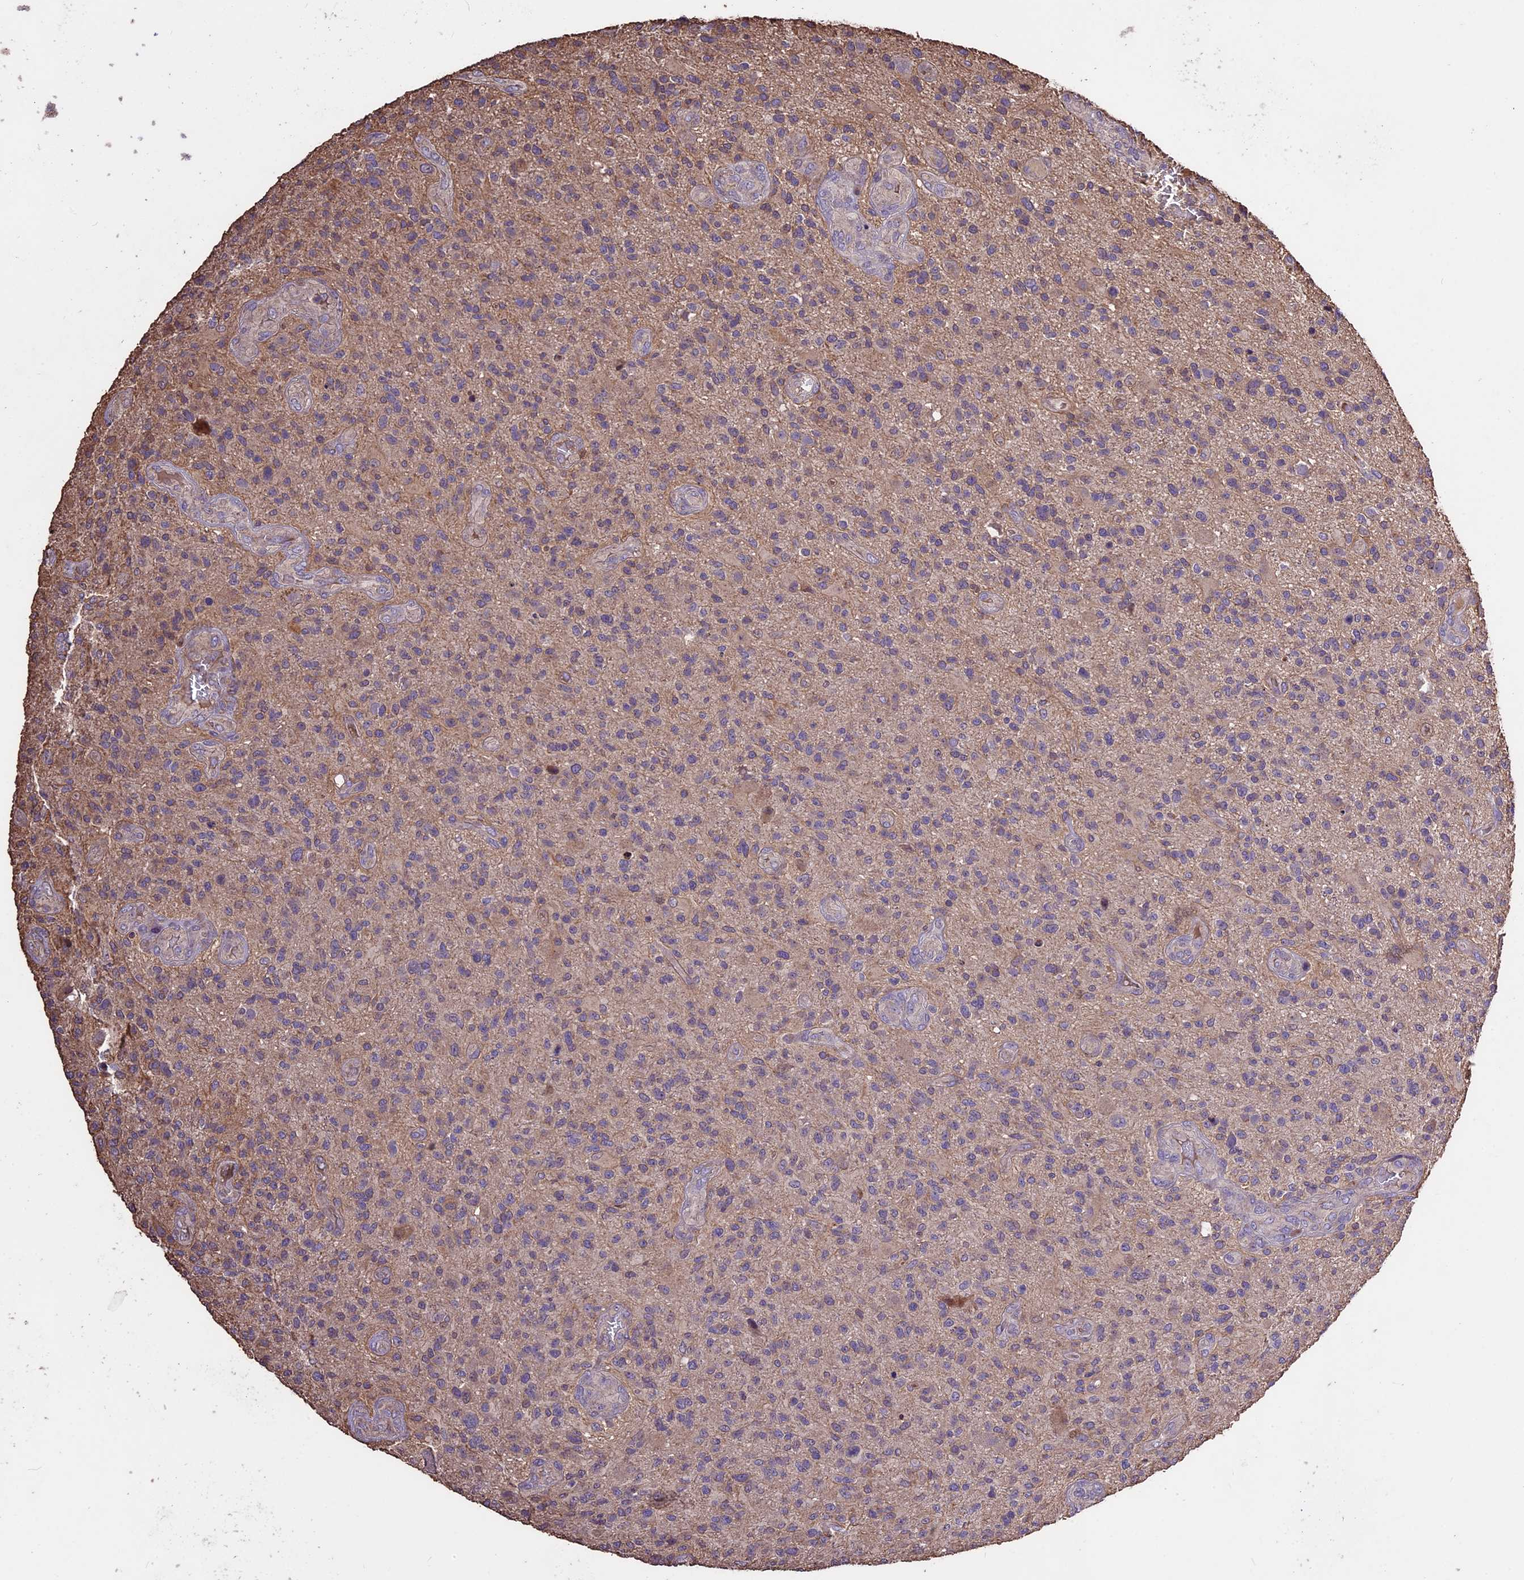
{"staining": {"intensity": "negative", "quantity": "none", "location": "none"}, "tissue": "glioma", "cell_type": "Tumor cells", "image_type": "cancer", "snomed": [{"axis": "morphology", "description": "Glioma, malignant, High grade"}, {"axis": "topography", "description": "Brain"}], "caption": "The micrograph shows no staining of tumor cells in high-grade glioma (malignant). (DAB (3,3'-diaminobenzidine) immunohistochemistry (IHC) with hematoxylin counter stain).", "gene": "CRLF1", "patient": {"sex": "male", "age": 47}}